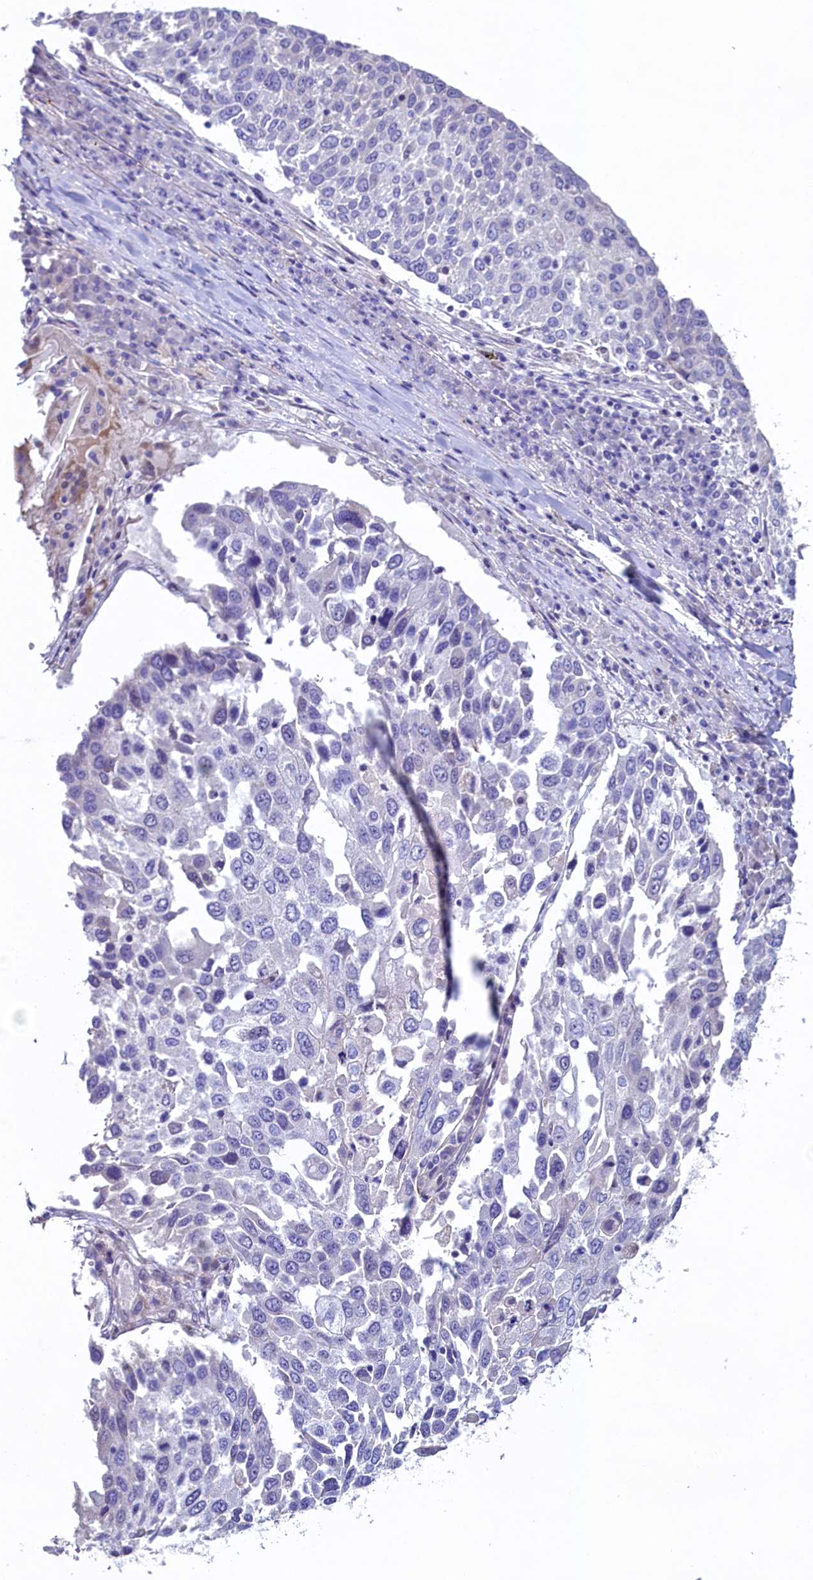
{"staining": {"intensity": "negative", "quantity": "none", "location": "none"}, "tissue": "lung cancer", "cell_type": "Tumor cells", "image_type": "cancer", "snomed": [{"axis": "morphology", "description": "Squamous cell carcinoma, NOS"}, {"axis": "topography", "description": "Lung"}], "caption": "Immunohistochemistry micrograph of squamous cell carcinoma (lung) stained for a protein (brown), which reveals no staining in tumor cells. (Brightfield microscopy of DAB (3,3'-diaminobenzidine) immunohistochemistry at high magnification).", "gene": "KRBOX5", "patient": {"sex": "male", "age": 65}}